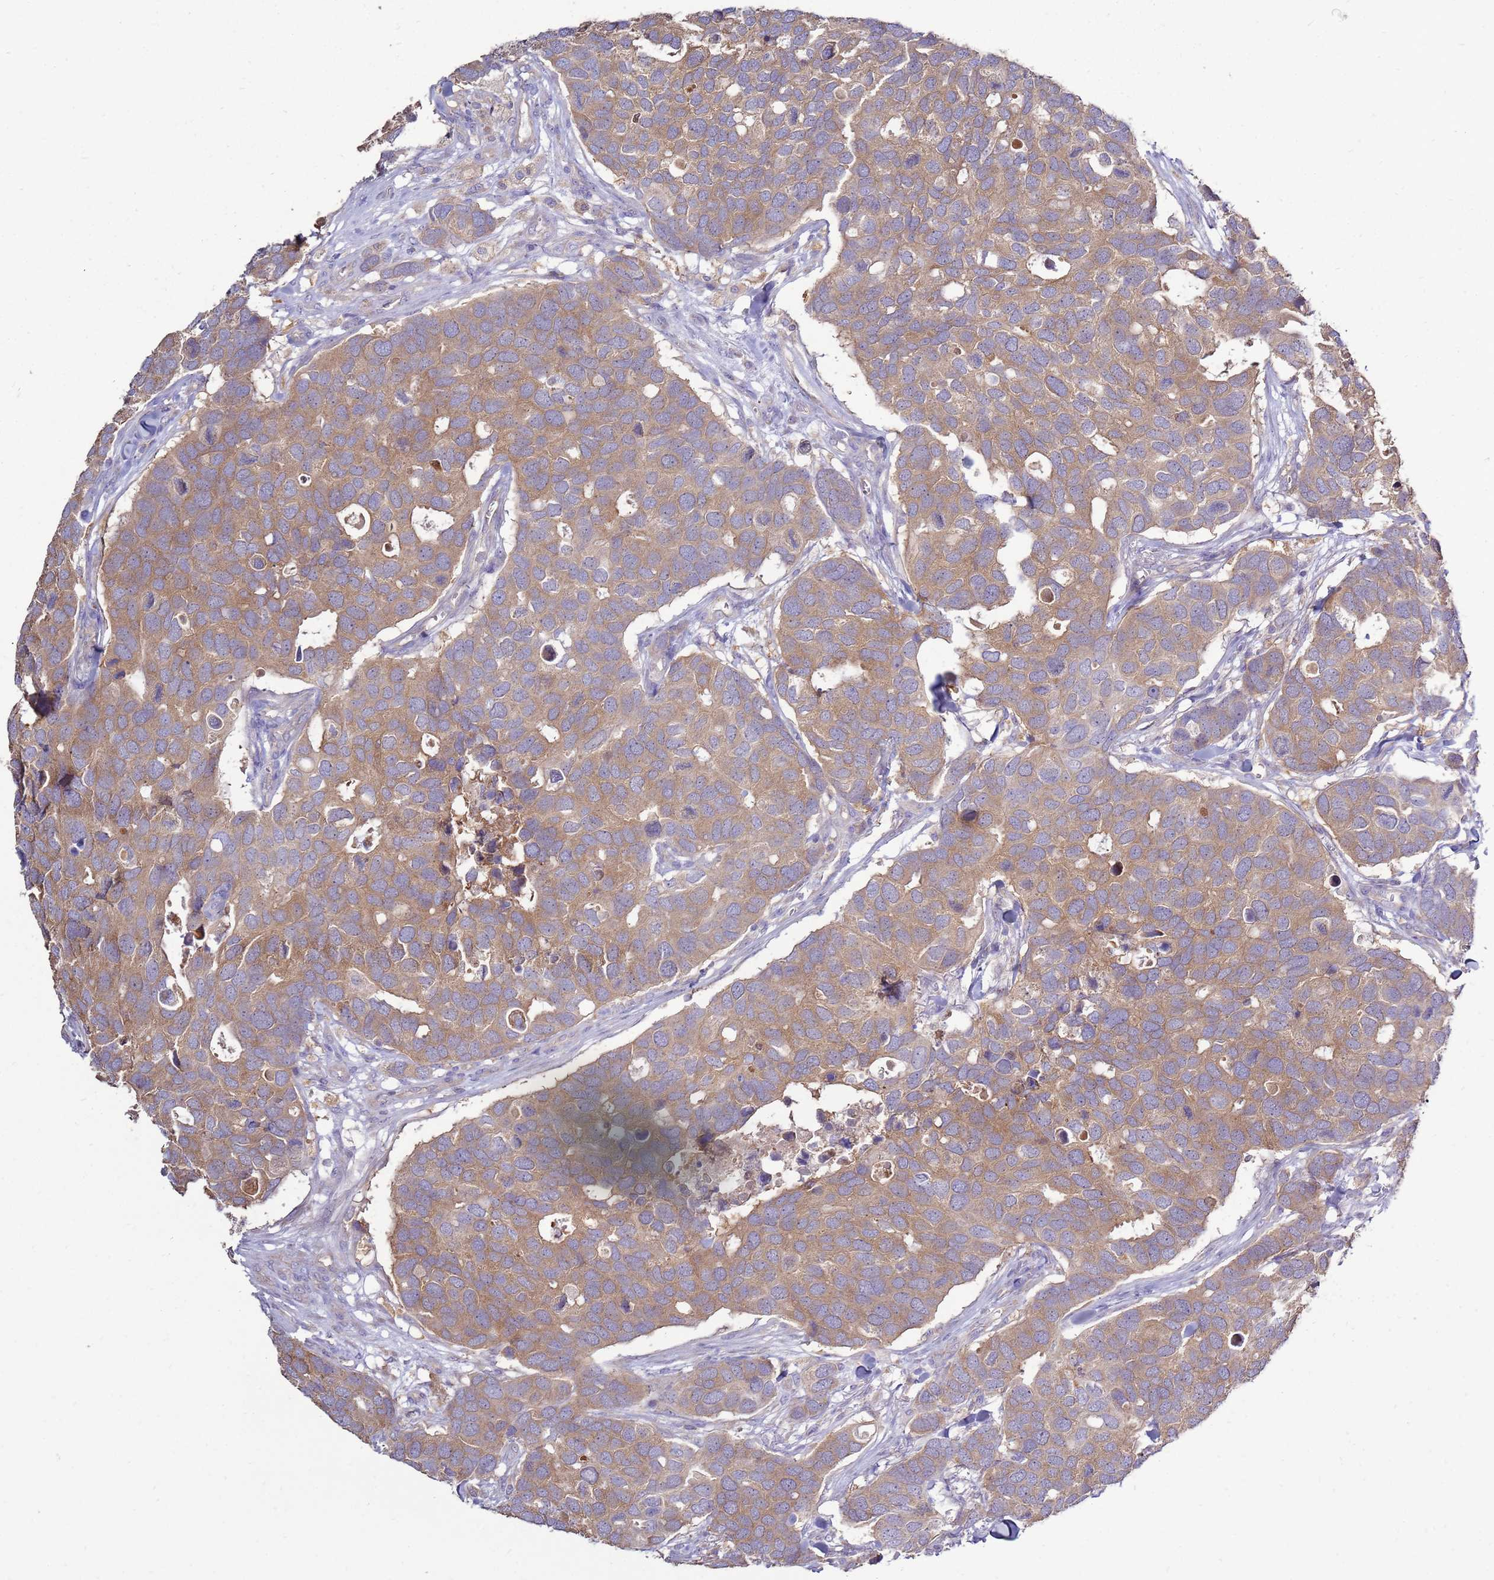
{"staining": {"intensity": "moderate", "quantity": ">75%", "location": "cytoplasmic/membranous"}, "tissue": "breast cancer", "cell_type": "Tumor cells", "image_type": "cancer", "snomed": [{"axis": "morphology", "description": "Duct carcinoma"}, {"axis": "topography", "description": "Breast"}], "caption": "This micrograph displays breast intraductal carcinoma stained with immunohistochemistry to label a protein in brown. The cytoplasmic/membranous of tumor cells show moderate positivity for the protein. Nuclei are counter-stained blue.", "gene": "TRAPPC4", "patient": {"sex": "female", "age": 83}}